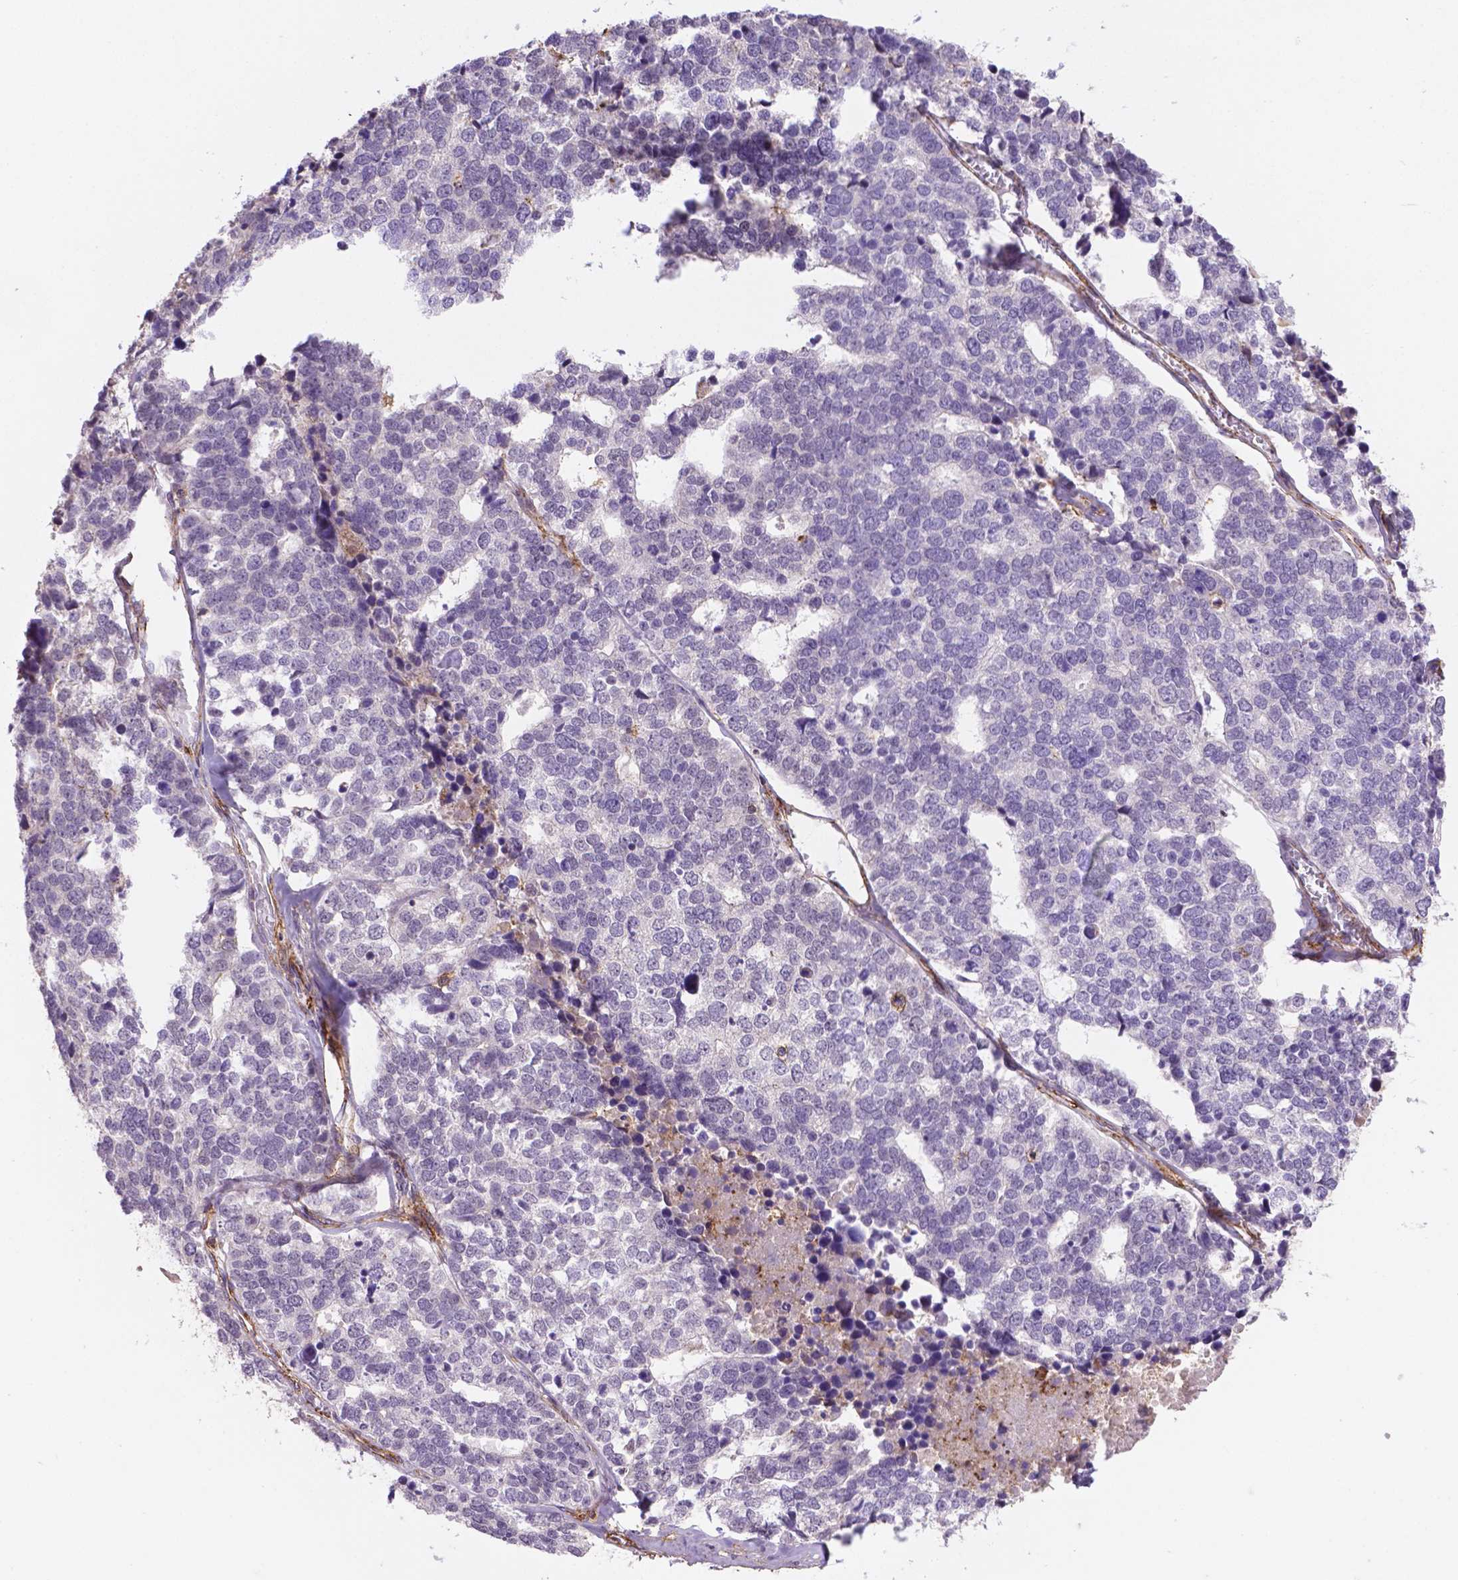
{"staining": {"intensity": "negative", "quantity": "none", "location": "none"}, "tissue": "stomach cancer", "cell_type": "Tumor cells", "image_type": "cancer", "snomed": [{"axis": "morphology", "description": "Adenocarcinoma, NOS"}, {"axis": "topography", "description": "Stomach"}], "caption": "A high-resolution image shows immunohistochemistry staining of stomach cancer (adenocarcinoma), which exhibits no significant positivity in tumor cells.", "gene": "ACAD10", "patient": {"sex": "male", "age": 69}}